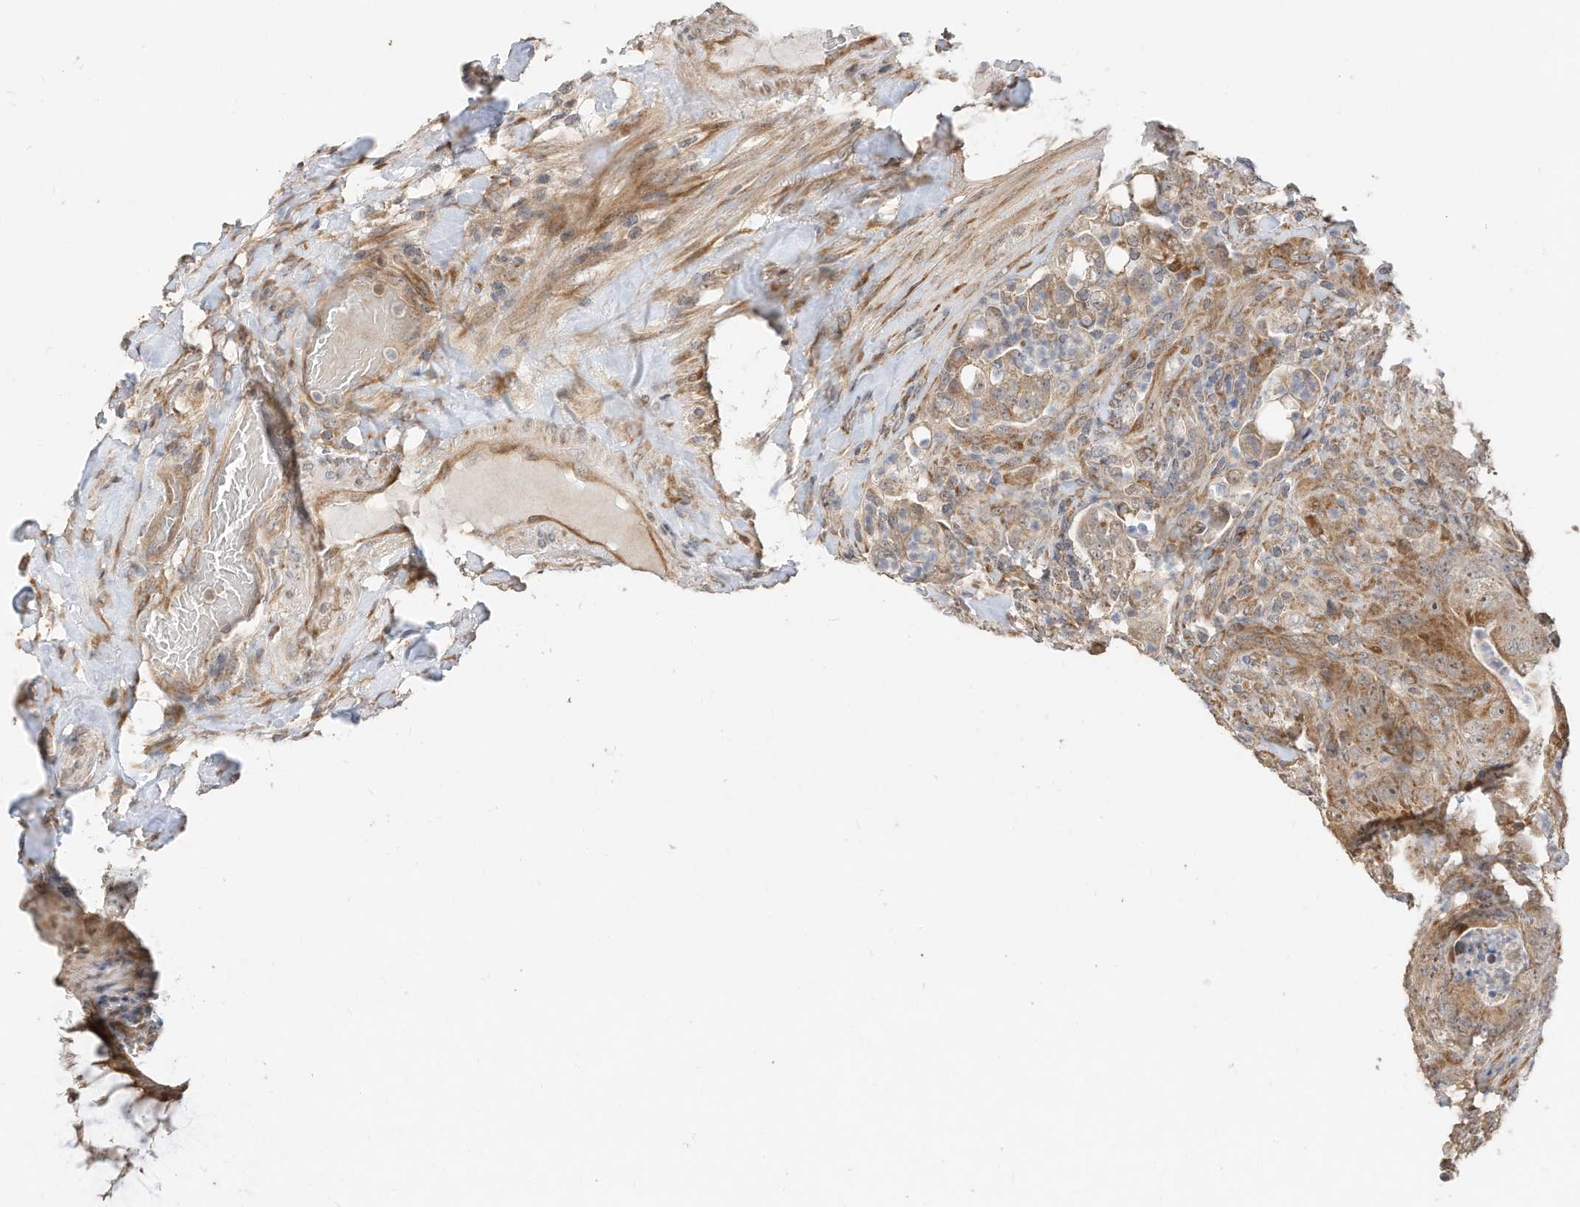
{"staining": {"intensity": "strong", "quantity": ">75%", "location": "cytoplasmic/membranous"}, "tissue": "colorectal cancer", "cell_type": "Tumor cells", "image_type": "cancer", "snomed": [{"axis": "morphology", "description": "Normal tissue, NOS"}, {"axis": "topography", "description": "Colon"}], "caption": "Immunohistochemical staining of human colorectal cancer reveals high levels of strong cytoplasmic/membranous expression in approximately >75% of tumor cells.", "gene": "CAGE1", "patient": {"sex": "female", "age": 82}}